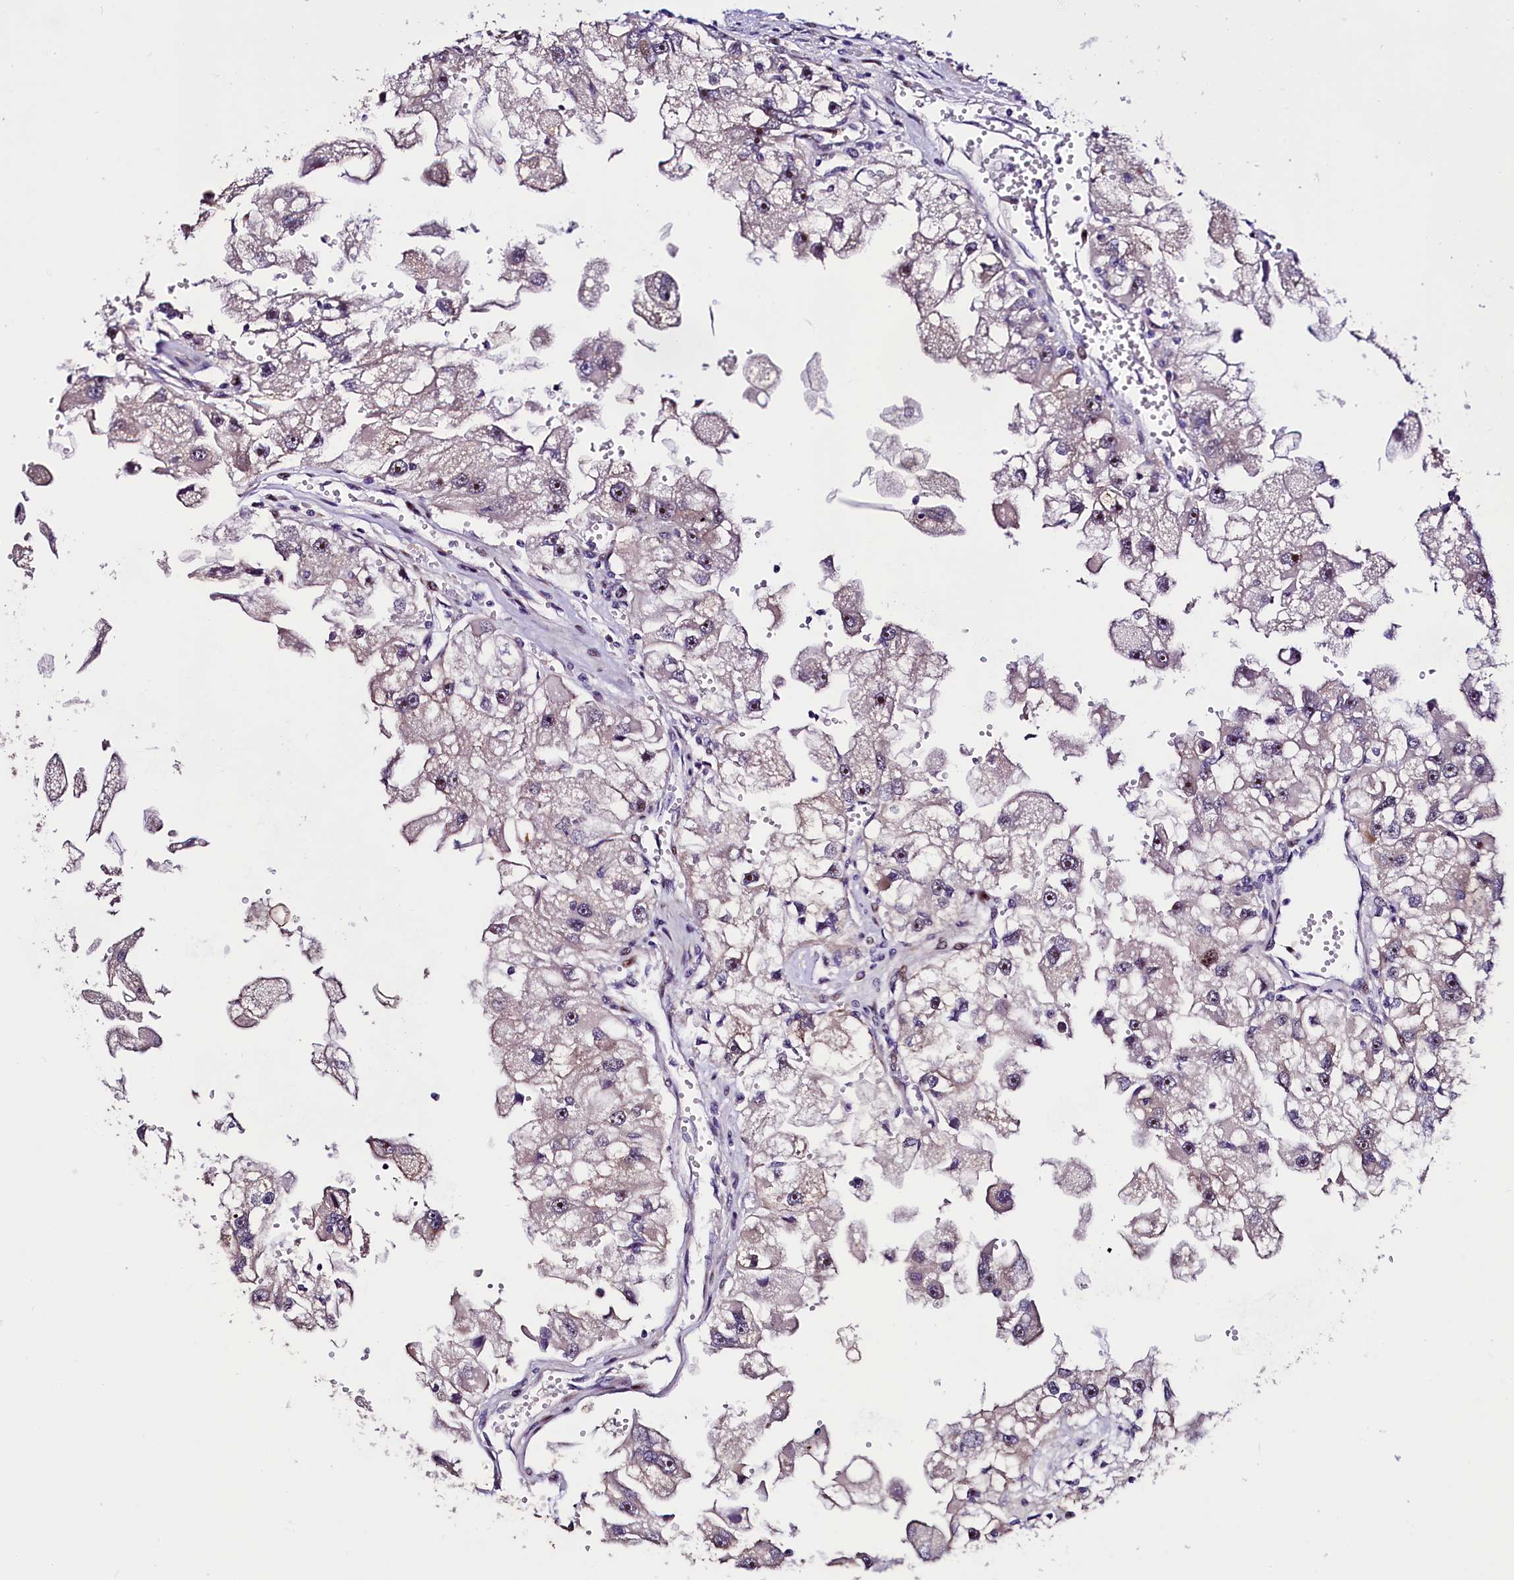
{"staining": {"intensity": "moderate", "quantity": "<25%", "location": "nuclear"}, "tissue": "renal cancer", "cell_type": "Tumor cells", "image_type": "cancer", "snomed": [{"axis": "morphology", "description": "Adenocarcinoma, NOS"}, {"axis": "topography", "description": "Kidney"}], "caption": "DAB (3,3'-diaminobenzidine) immunohistochemical staining of renal cancer (adenocarcinoma) demonstrates moderate nuclear protein positivity in approximately <25% of tumor cells.", "gene": "TRMT112", "patient": {"sex": "male", "age": 63}}